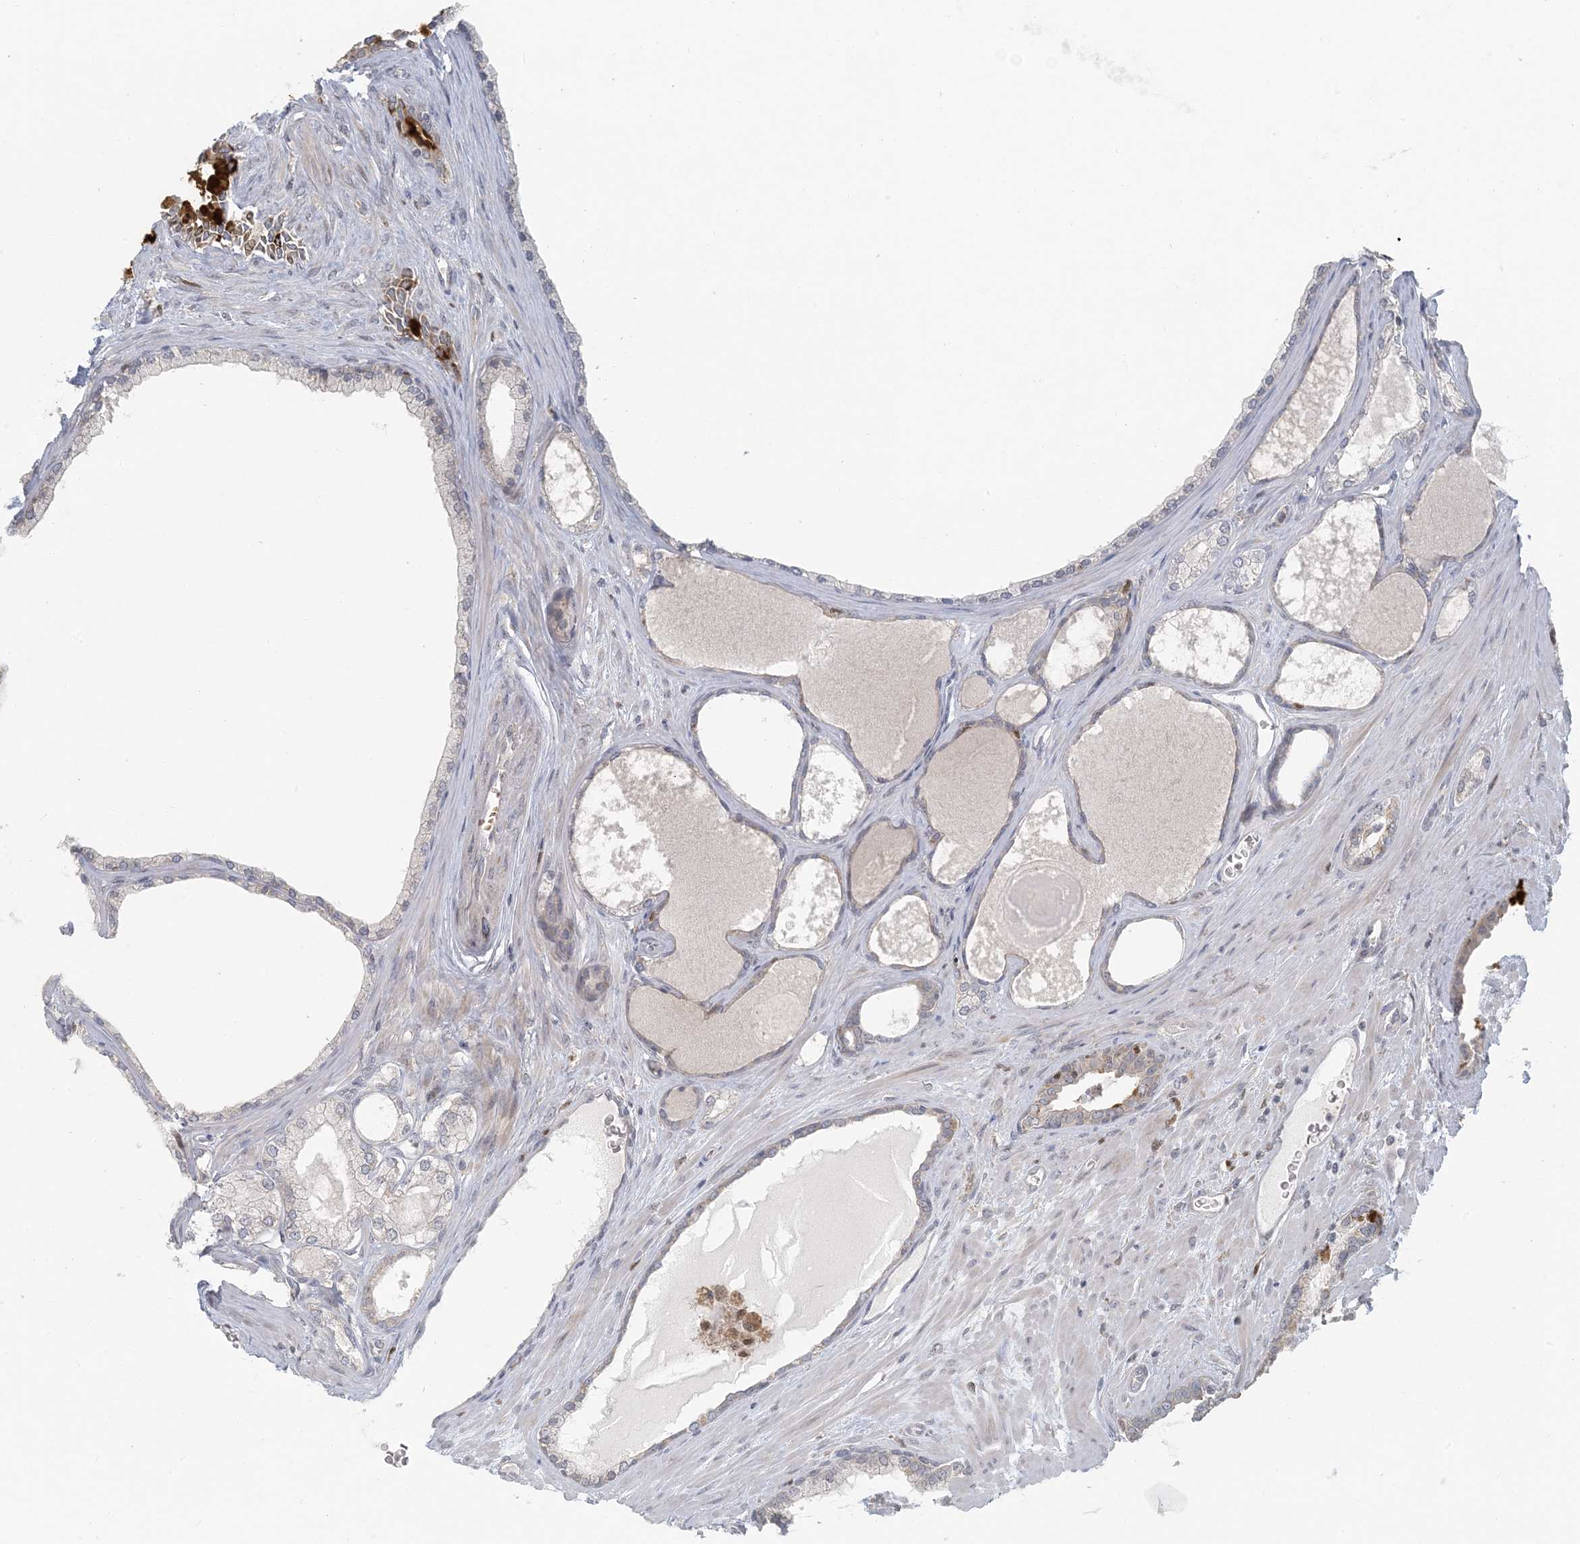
{"staining": {"intensity": "negative", "quantity": "none", "location": "none"}, "tissue": "prostate cancer", "cell_type": "Tumor cells", "image_type": "cancer", "snomed": [{"axis": "morphology", "description": "Adenocarcinoma, Low grade"}, {"axis": "topography", "description": "Prostate"}], "caption": "There is no significant staining in tumor cells of prostate cancer. The staining was performed using DAB to visualize the protein expression in brown, while the nuclei were stained in blue with hematoxylin (Magnification: 20x).", "gene": "CTDNEP1", "patient": {"sex": "male", "age": 70}}